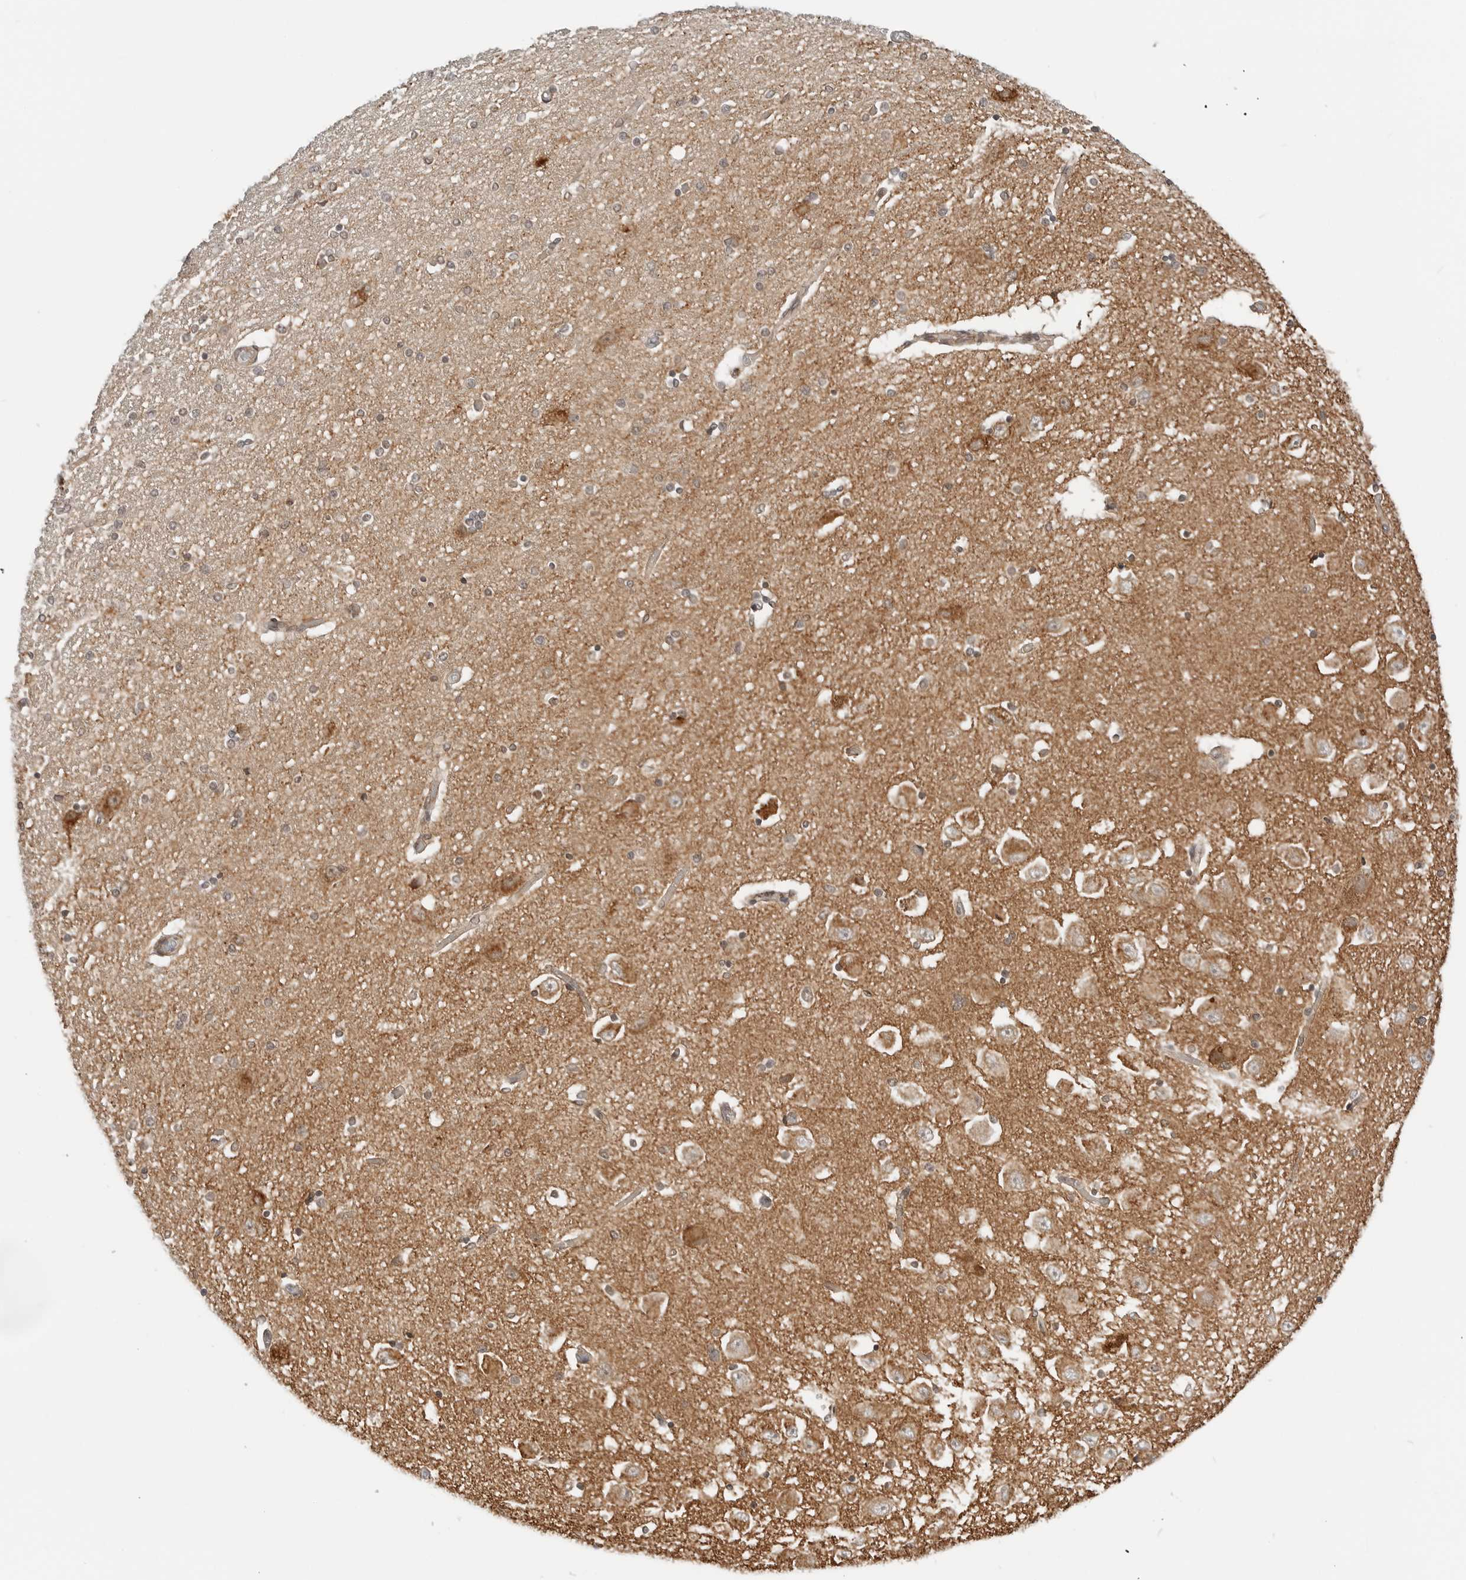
{"staining": {"intensity": "moderate", "quantity": "<25%", "location": "cytoplasmic/membranous"}, "tissue": "hippocampus", "cell_type": "Glial cells", "image_type": "normal", "snomed": [{"axis": "morphology", "description": "Normal tissue, NOS"}, {"axis": "topography", "description": "Hippocampus"}], "caption": "Normal hippocampus shows moderate cytoplasmic/membranous staining in about <25% of glial cells.", "gene": "POLR3GL", "patient": {"sex": "female", "age": 54}}